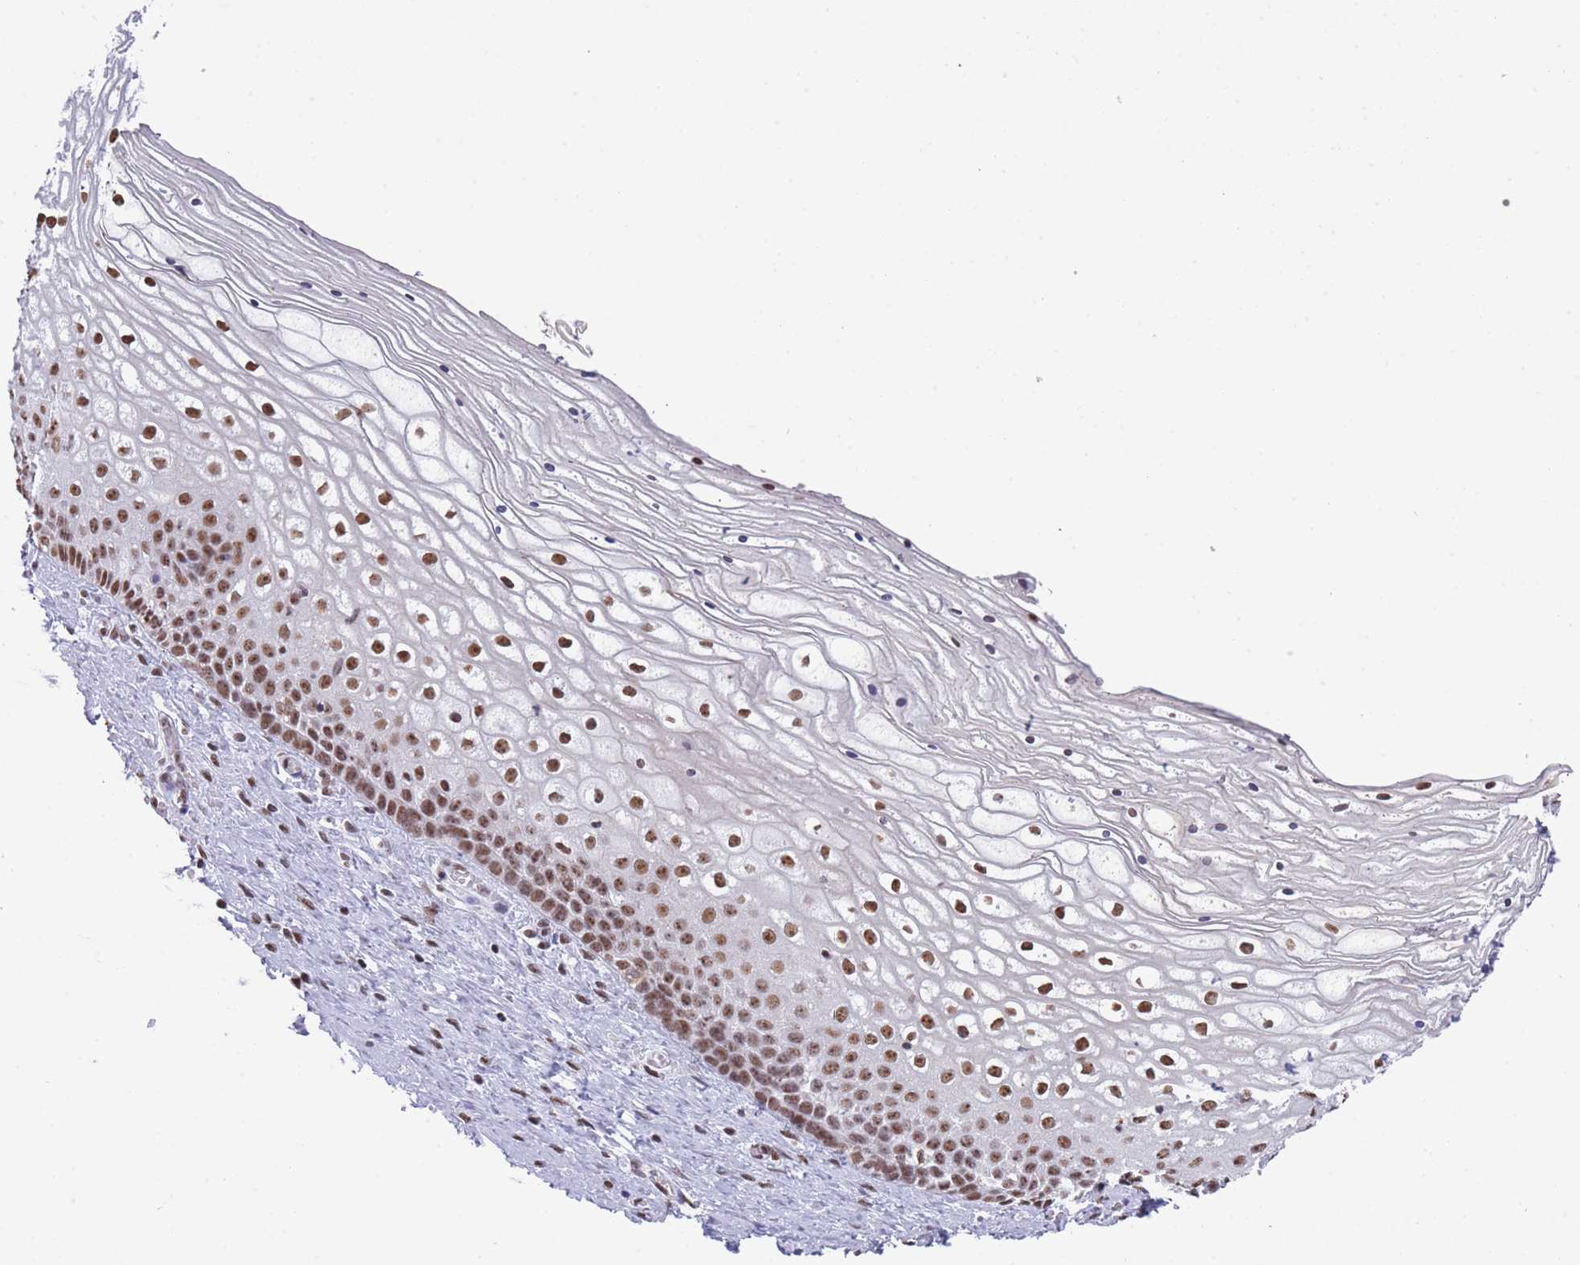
{"staining": {"intensity": "strong", "quantity": ">75%", "location": "nuclear"}, "tissue": "vagina", "cell_type": "Squamous epithelial cells", "image_type": "normal", "snomed": [{"axis": "morphology", "description": "Normal tissue, NOS"}, {"axis": "topography", "description": "Vagina"}], "caption": "Protein expression by IHC shows strong nuclear positivity in about >75% of squamous epithelial cells in benign vagina.", "gene": "EVC2", "patient": {"sex": "female", "age": 59}}